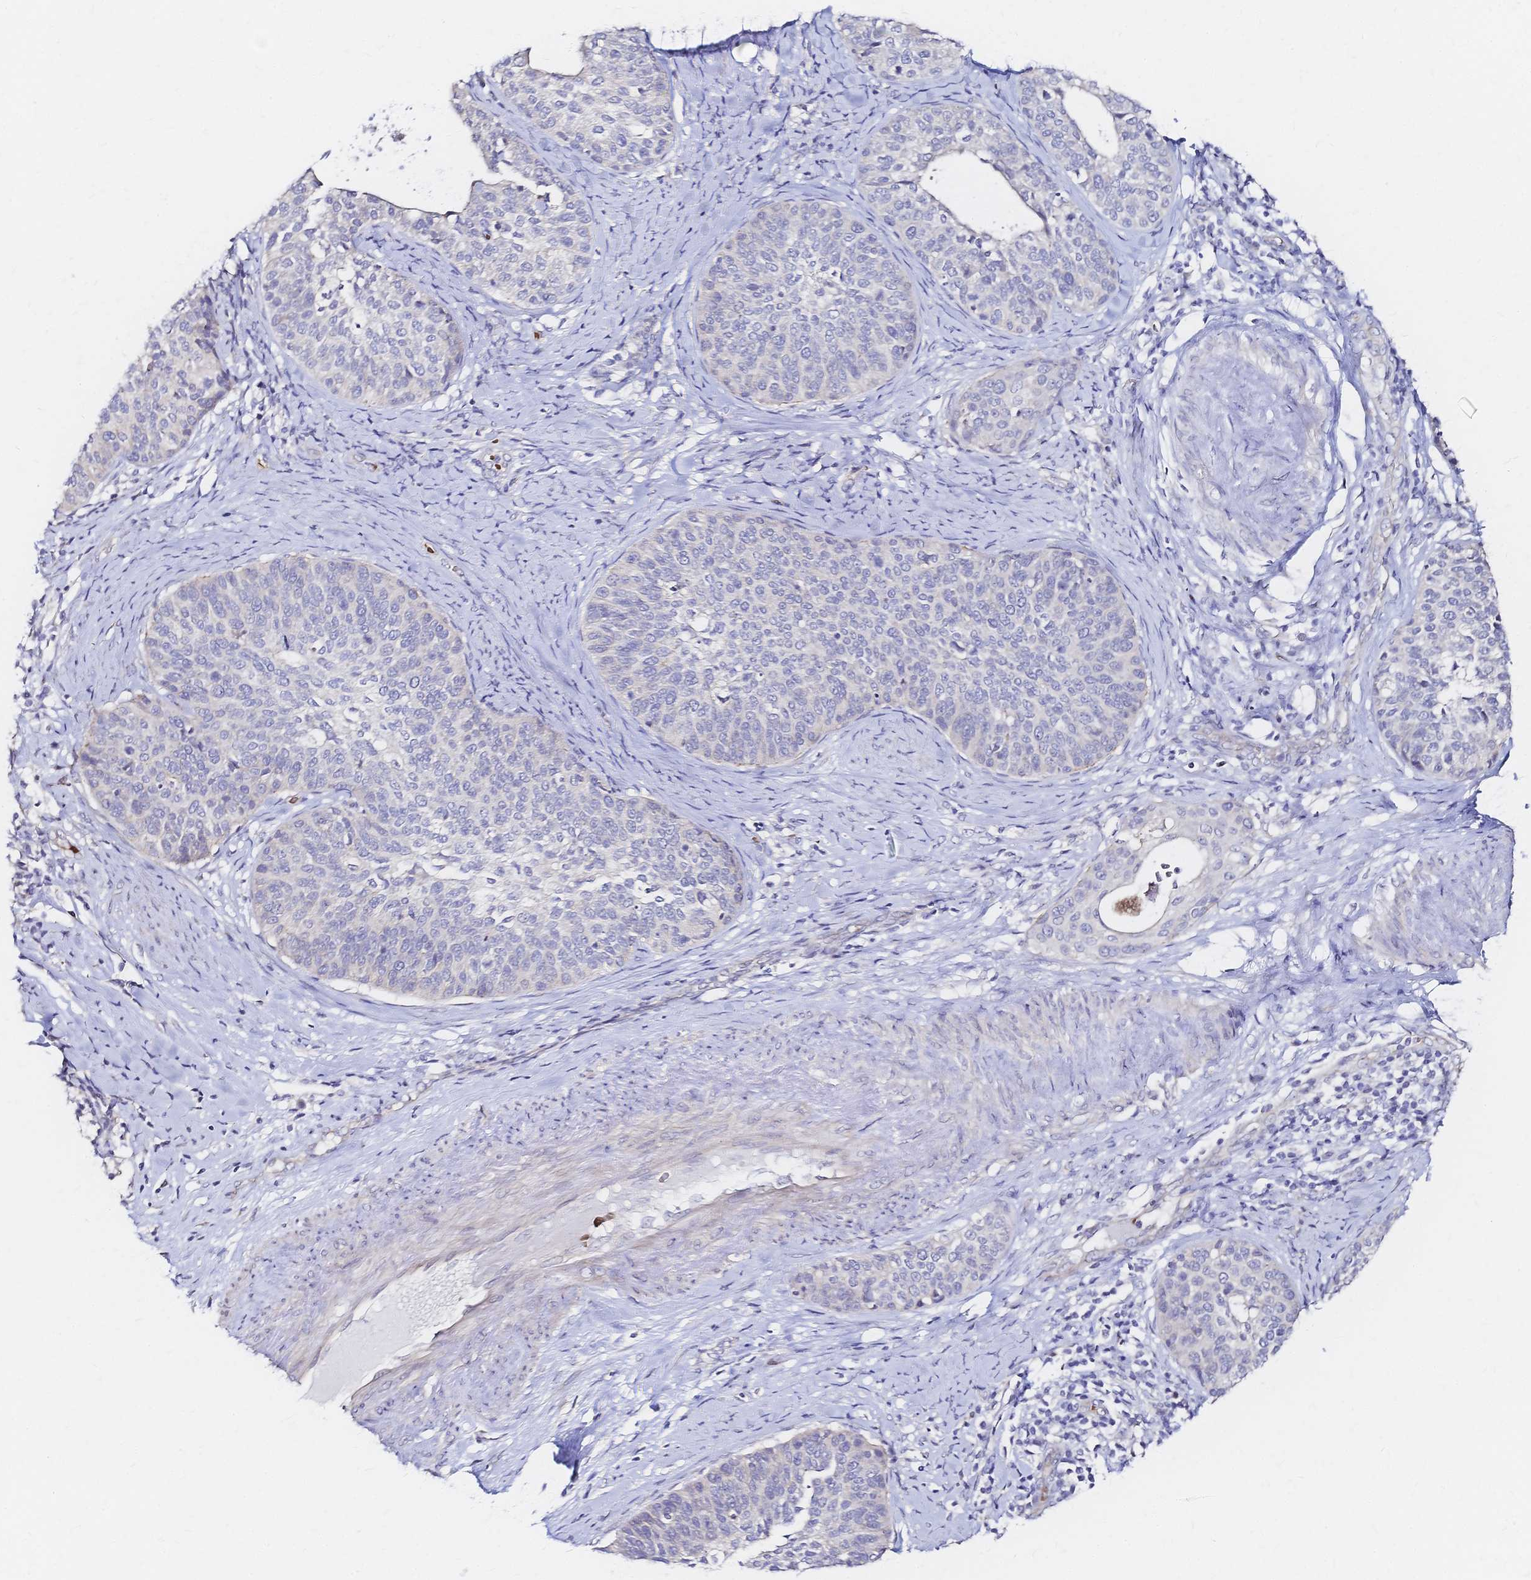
{"staining": {"intensity": "negative", "quantity": "none", "location": "none"}, "tissue": "cervical cancer", "cell_type": "Tumor cells", "image_type": "cancer", "snomed": [{"axis": "morphology", "description": "Squamous cell carcinoma, NOS"}, {"axis": "topography", "description": "Cervix"}], "caption": "The micrograph exhibits no significant staining in tumor cells of squamous cell carcinoma (cervical). (Stains: DAB (3,3'-diaminobenzidine) immunohistochemistry (IHC) with hematoxylin counter stain, Microscopy: brightfield microscopy at high magnification).", "gene": "SLC5A1", "patient": {"sex": "female", "age": 69}}